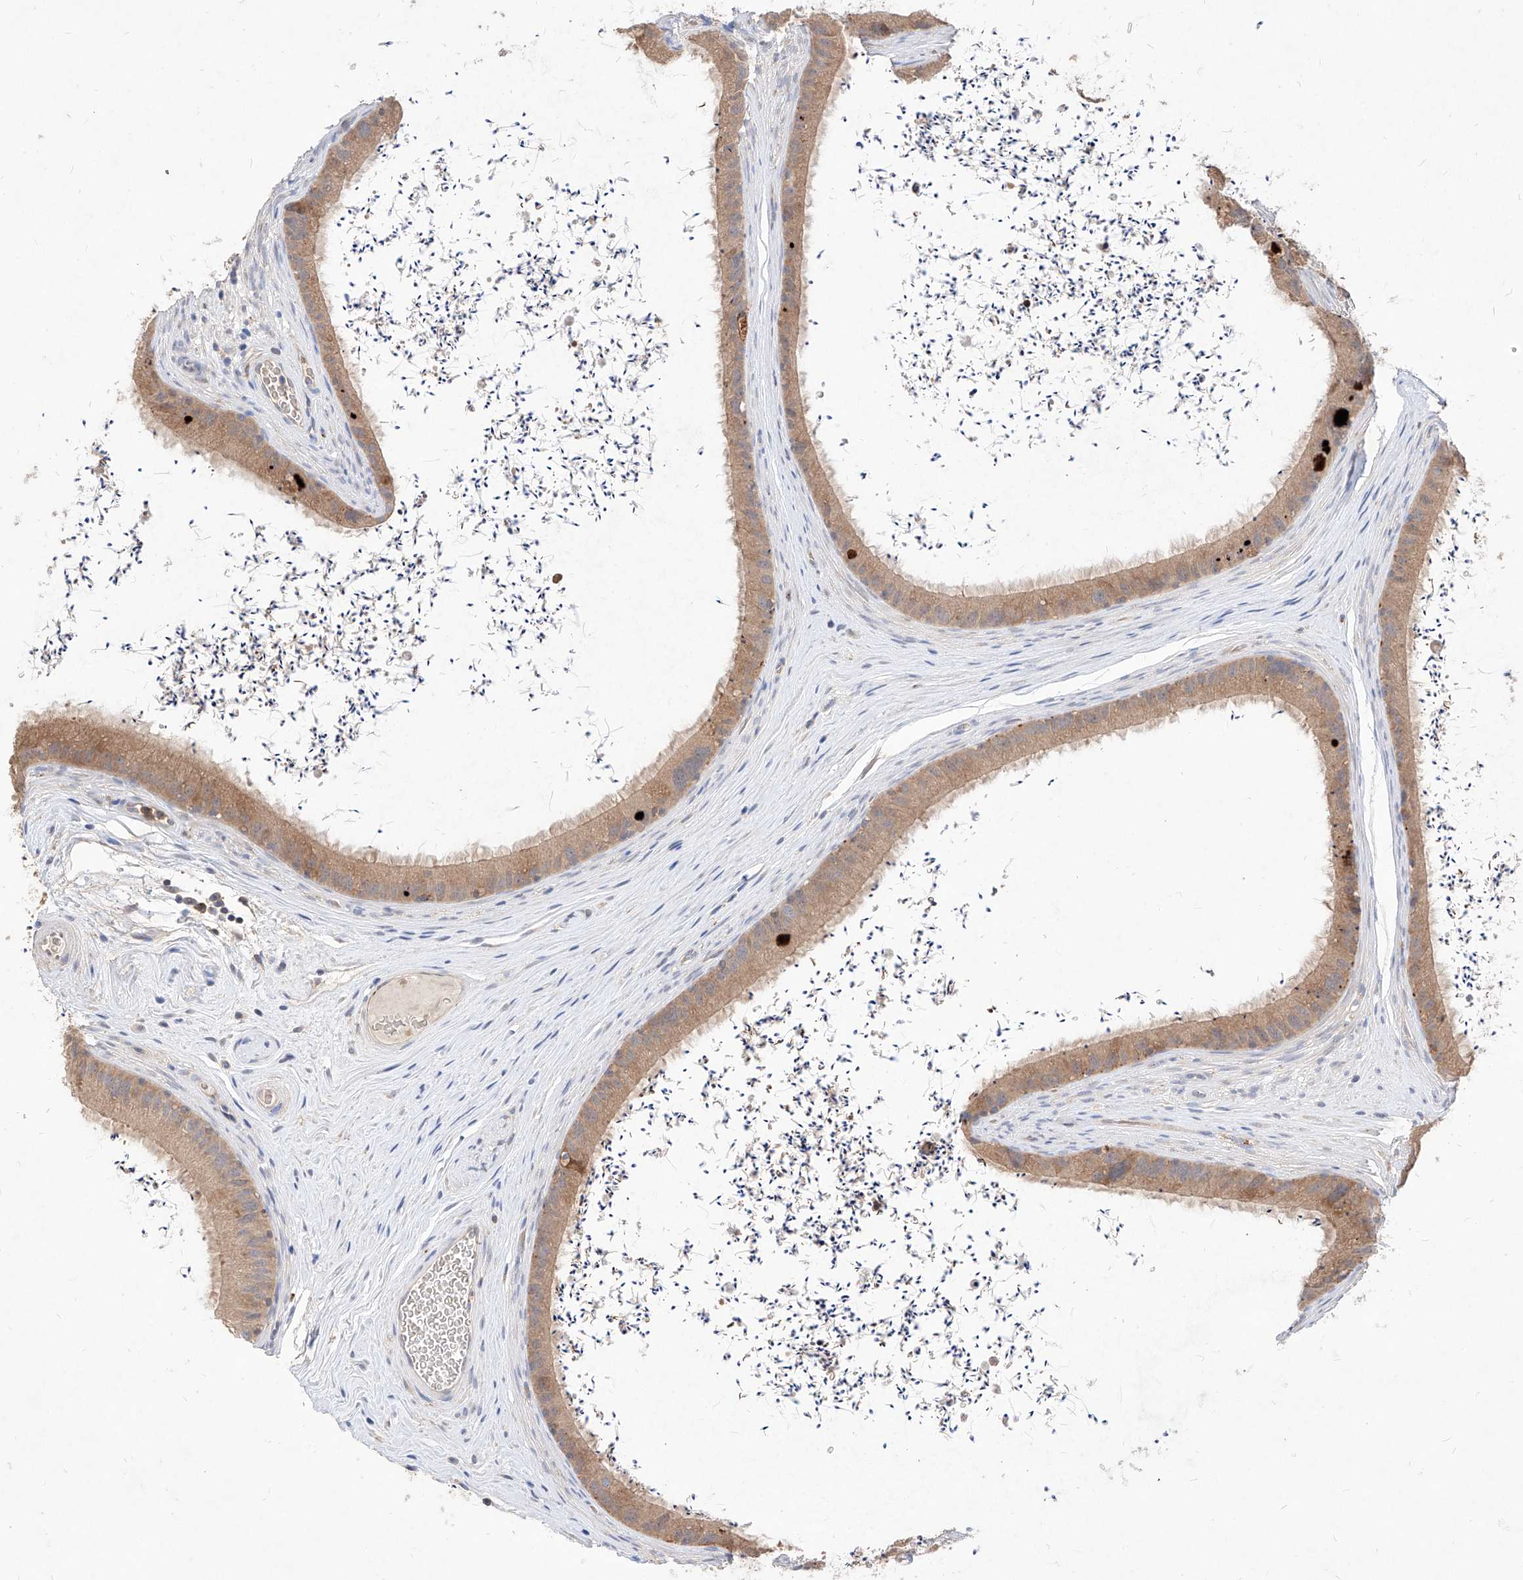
{"staining": {"intensity": "moderate", "quantity": "25%-75%", "location": "cytoplasmic/membranous"}, "tissue": "epididymis", "cell_type": "Glandular cells", "image_type": "normal", "snomed": [{"axis": "morphology", "description": "Normal tissue, NOS"}, {"axis": "topography", "description": "Epididymis, spermatic cord, NOS"}], "caption": "Epididymis stained with immunohistochemistry reveals moderate cytoplasmic/membranous positivity in about 25%-75% of glandular cells. The protein is stained brown, and the nuclei are stained in blue (DAB (3,3'-diaminobenzidine) IHC with brightfield microscopy, high magnification).", "gene": "TSNAX", "patient": {"sex": "male", "age": 50}}